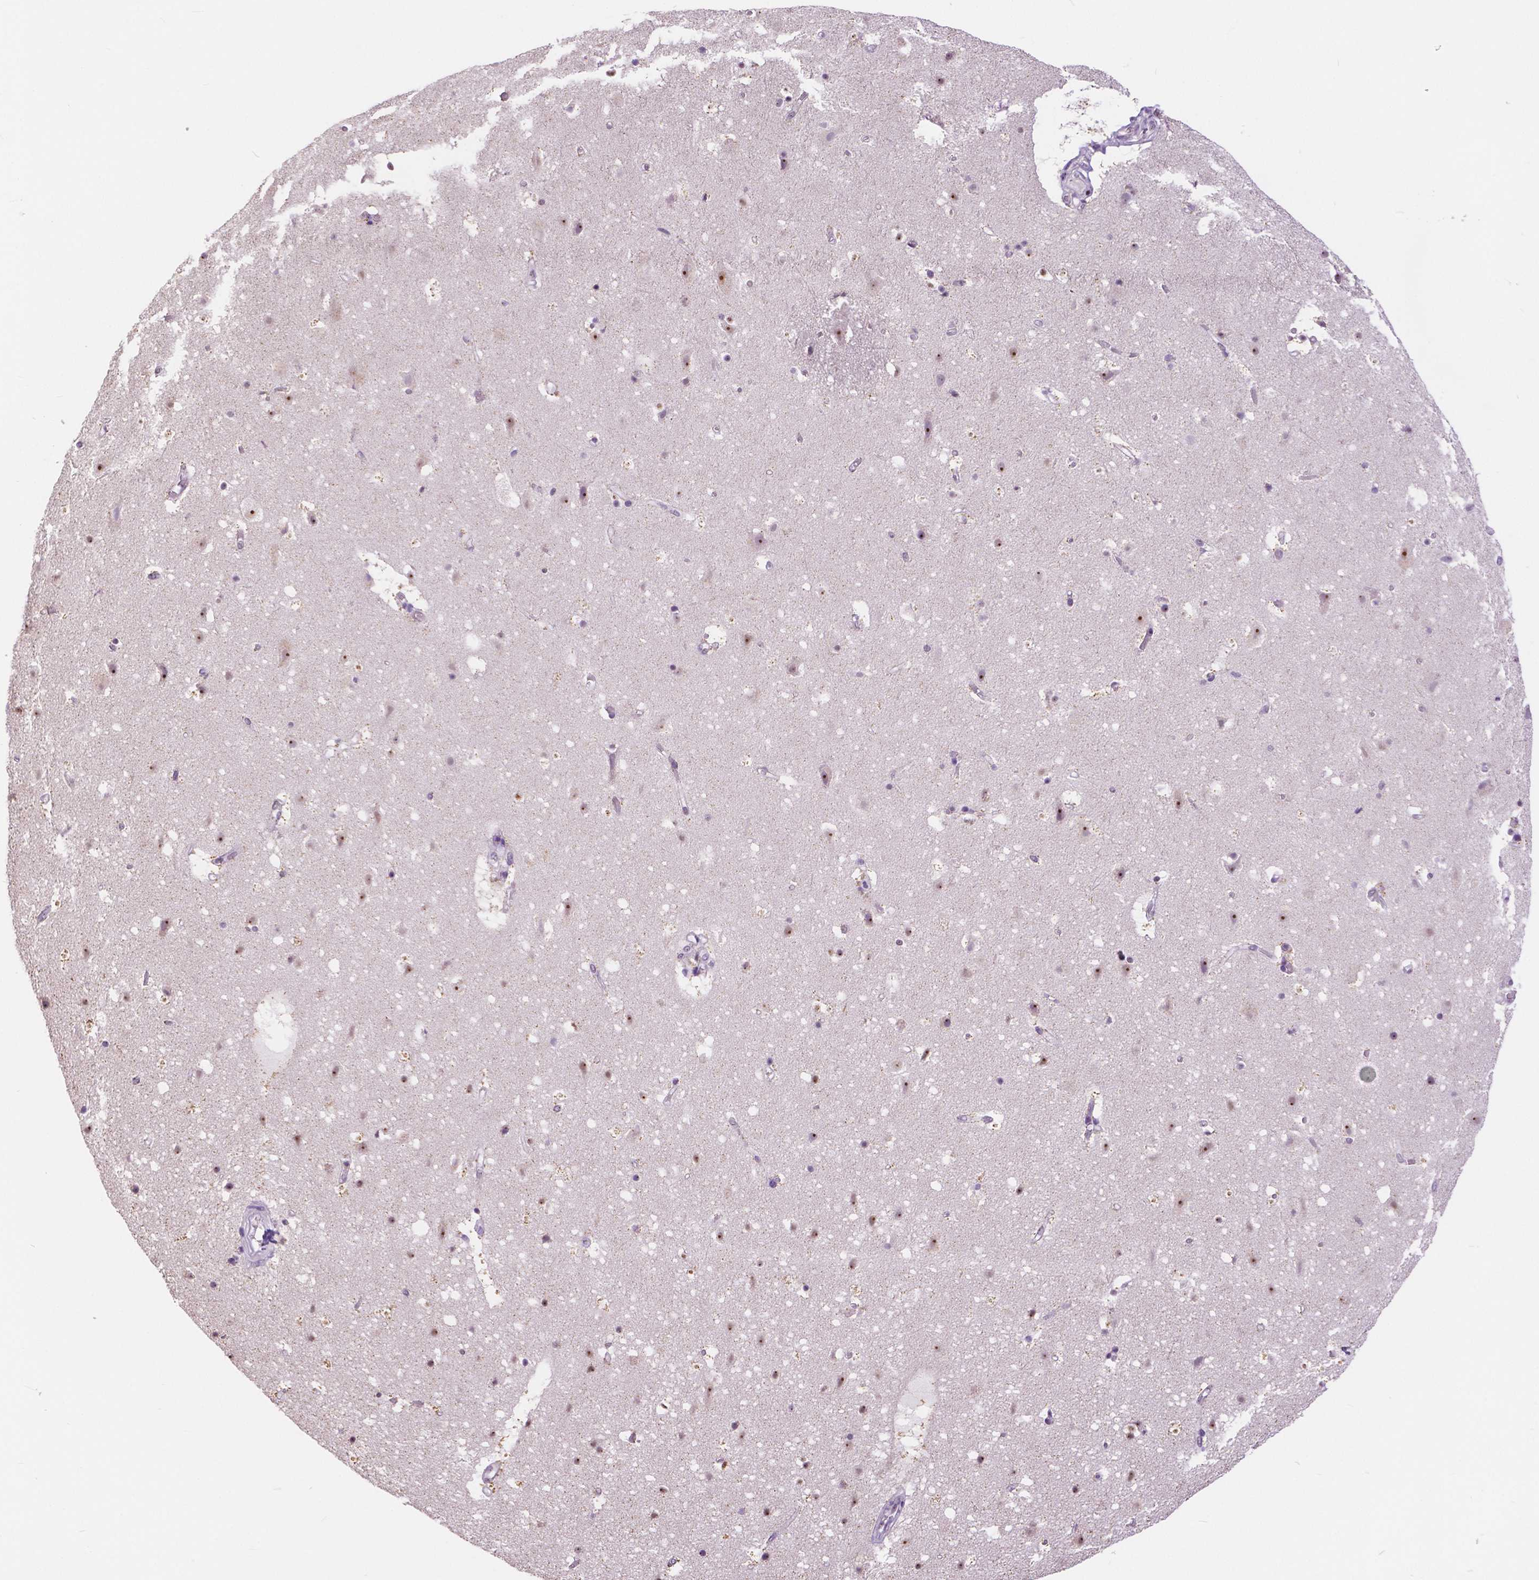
{"staining": {"intensity": "negative", "quantity": "none", "location": "none"}, "tissue": "cerebral cortex", "cell_type": "Endothelial cells", "image_type": "normal", "snomed": [{"axis": "morphology", "description": "Normal tissue, NOS"}, {"axis": "topography", "description": "Cerebral cortex"}], "caption": "This is an immunohistochemistry (IHC) photomicrograph of unremarkable human cerebral cortex. There is no staining in endothelial cells.", "gene": "NHP2", "patient": {"sex": "female", "age": 42}}